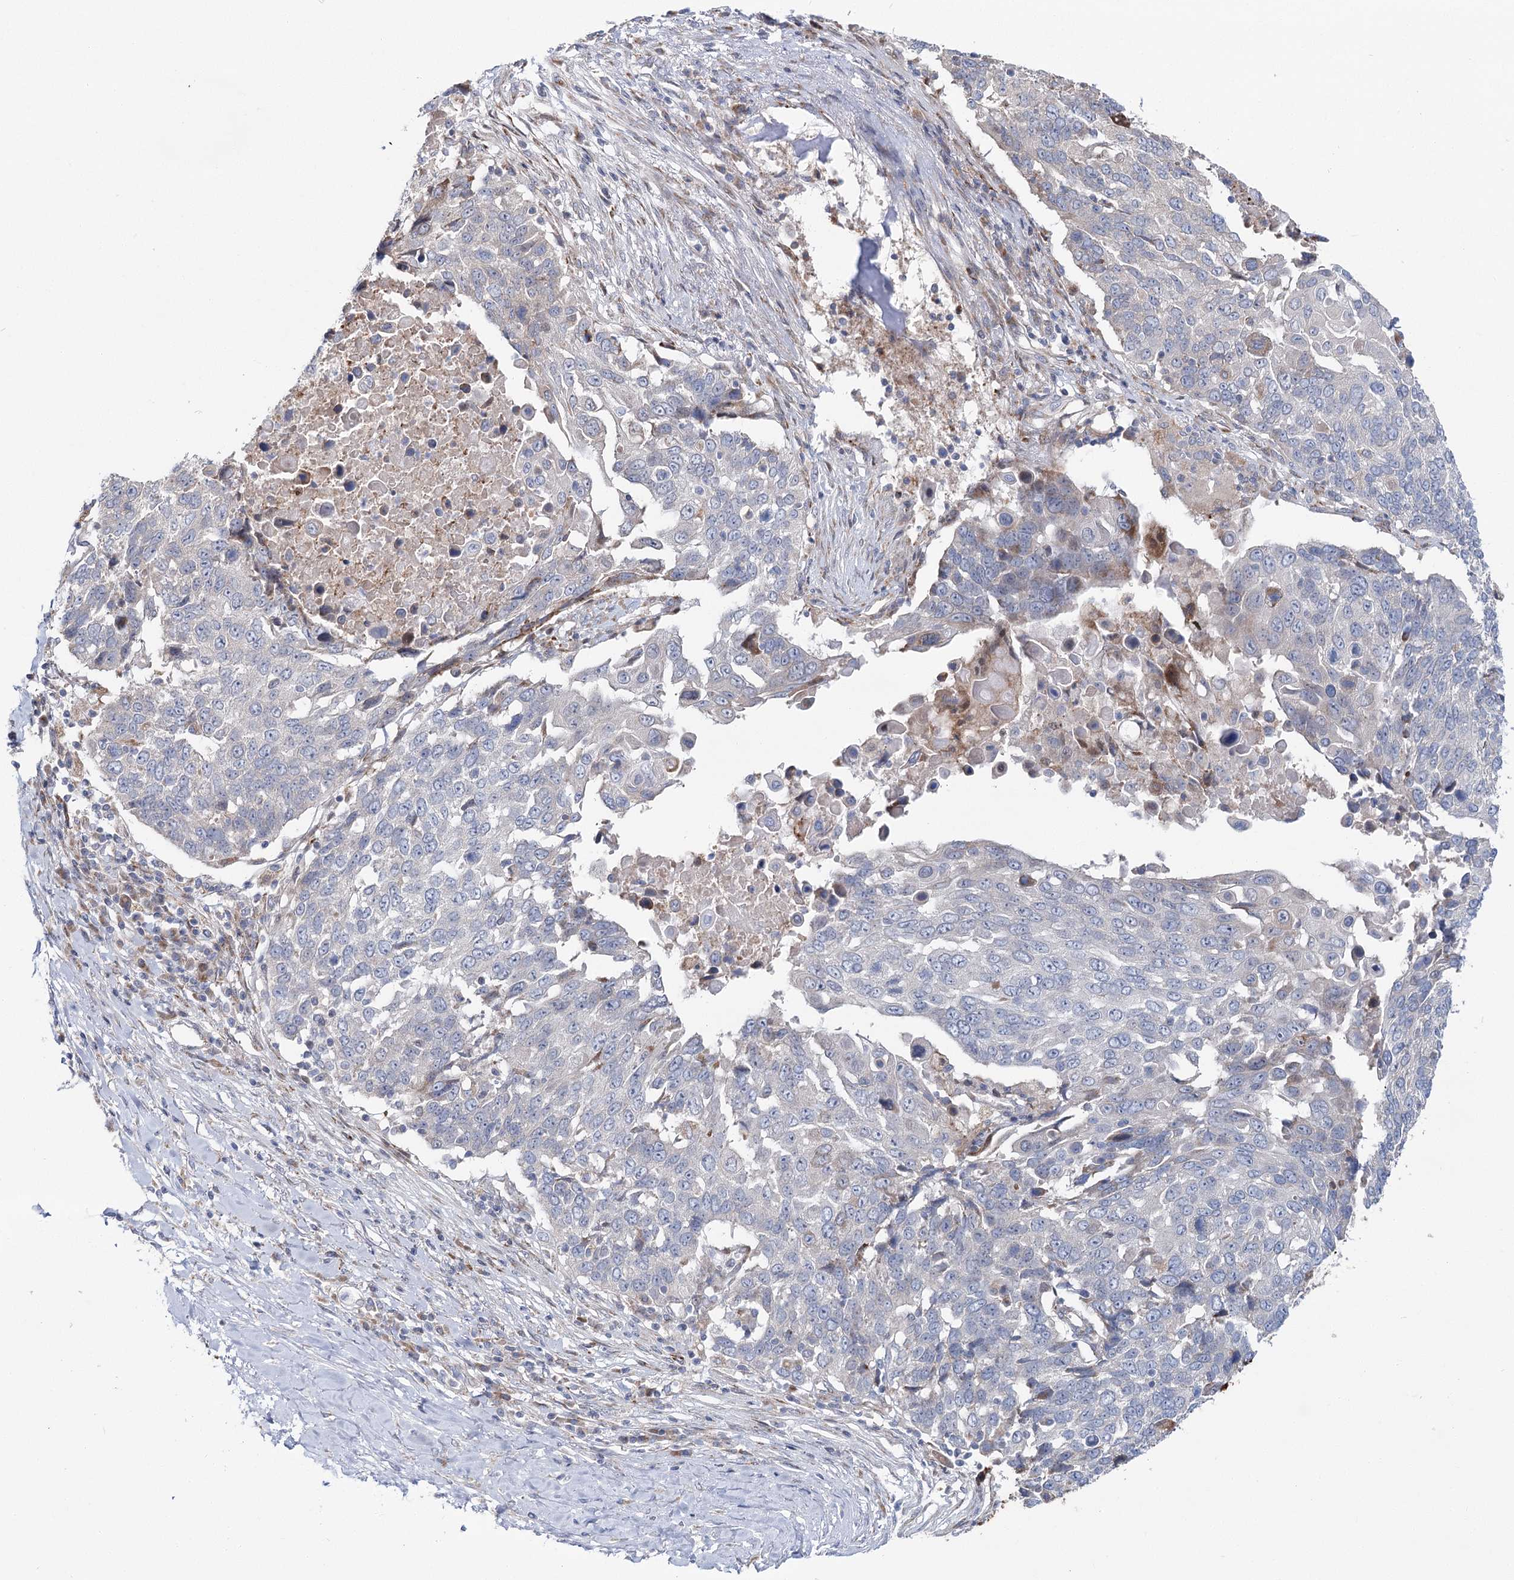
{"staining": {"intensity": "weak", "quantity": "<25%", "location": "cytoplasmic/membranous"}, "tissue": "lung cancer", "cell_type": "Tumor cells", "image_type": "cancer", "snomed": [{"axis": "morphology", "description": "Squamous cell carcinoma, NOS"}, {"axis": "topography", "description": "Lung"}], "caption": "A high-resolution image shows immunohistochemistry (IHC) staining of lung cancer (squamous cell carcinoma), which exhibits no significant positivity in tumor cells. (Immunohistochemistry, brightfield microscopy, high magnification).", "gene": "CPLANE1", "patient": {"sex": "male", "age": 66}}